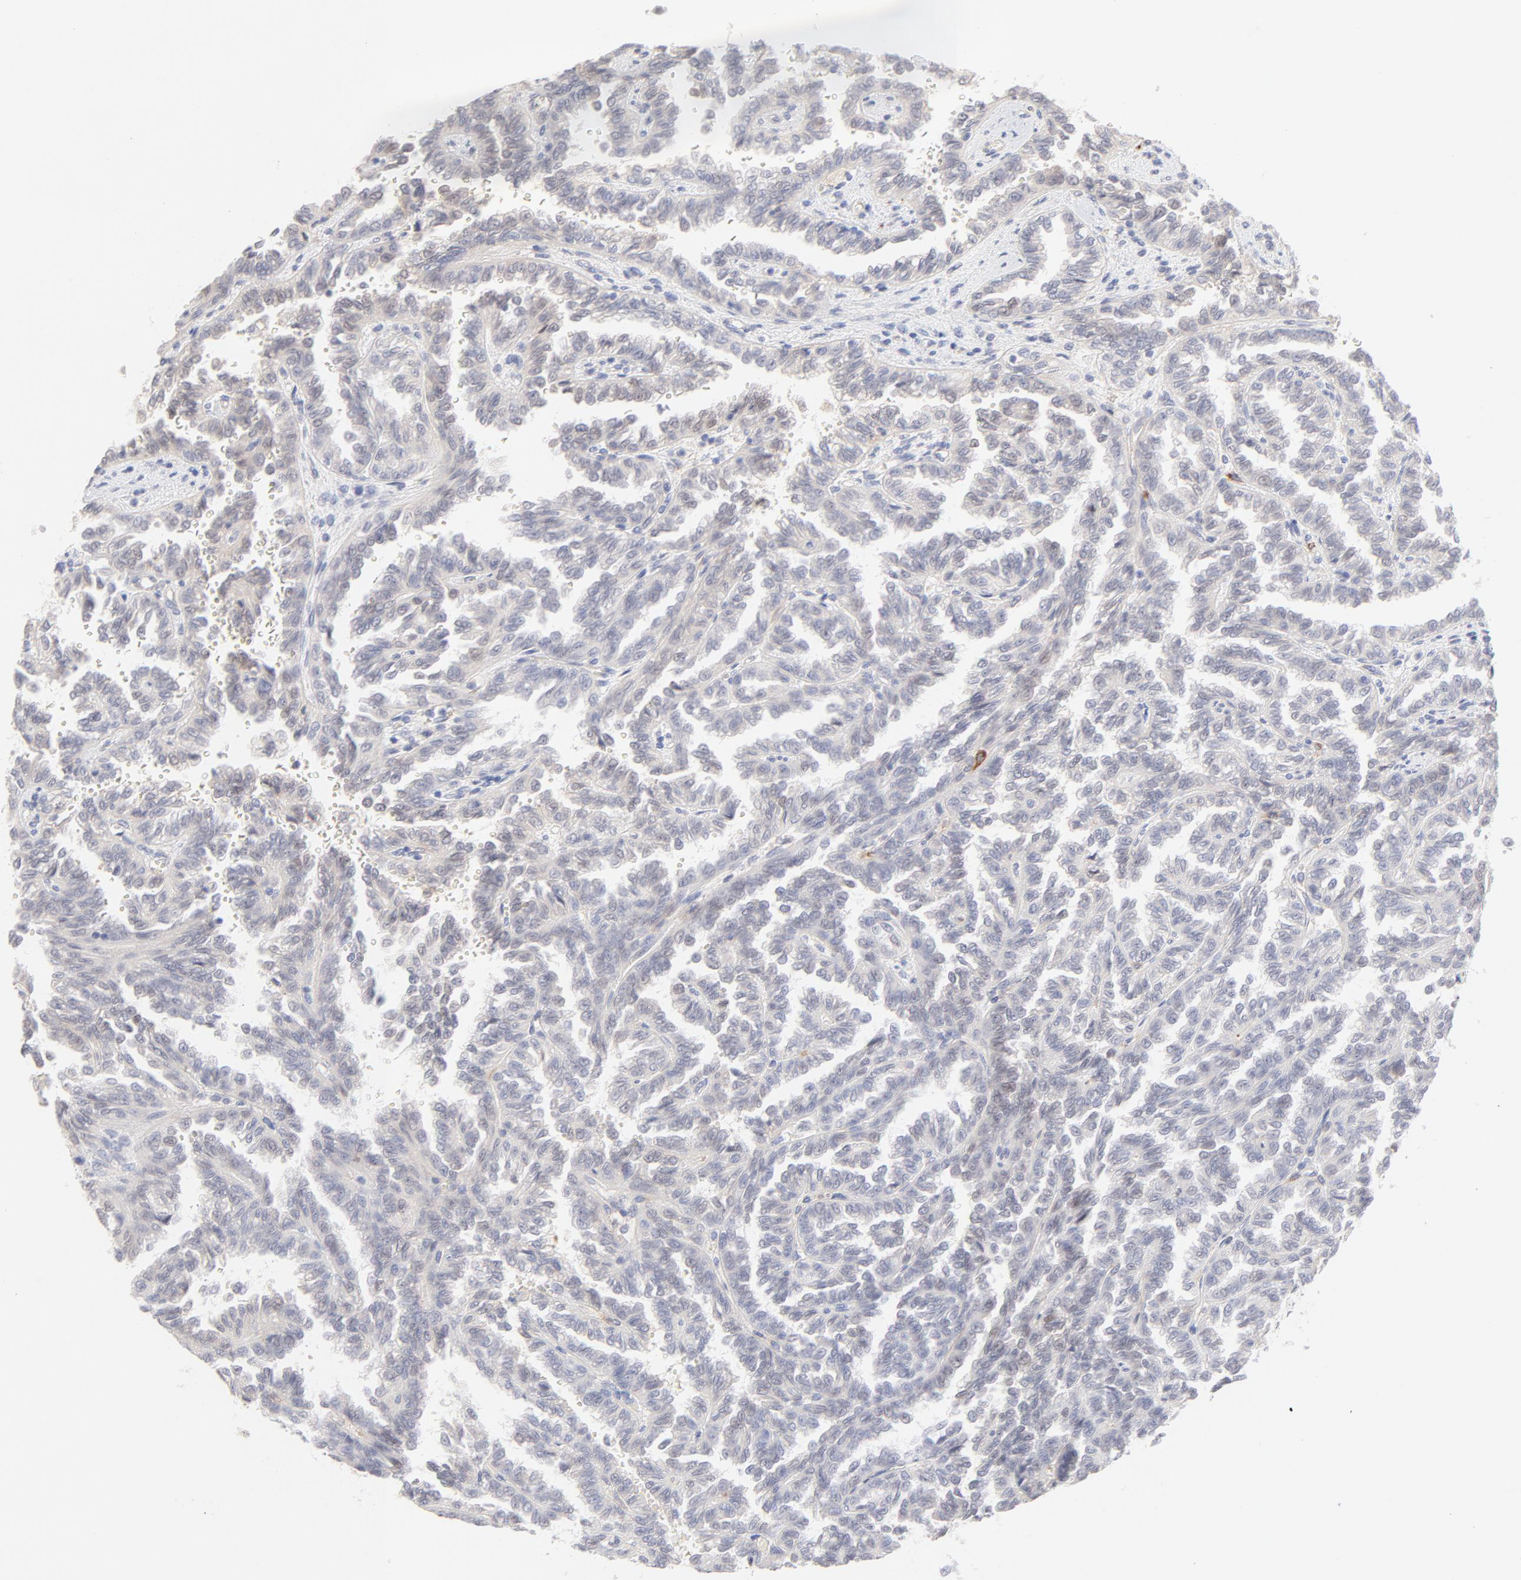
{"staining": {"intensity": "negative", "quantity": "none", "location": "none"}, "tissue": "renal cancer", "cell_type": "Tumor cells", "image_type": "cancer", "snomed": [{"axis": "morphology", "description": "Inflammation, NOS"}, {"axis": "morphology", "description": "Adenocarcinoma, NOS"}, {"axis": "topography", "description": "Kidney"}], "caption": "A high-resolution image shows immunohistochemistry staining of adenocarcinoma (renal), which displays no significant staining in tumor cells.", "gene": "ELF3", "patient": {"sex": "male", "age": 68}}